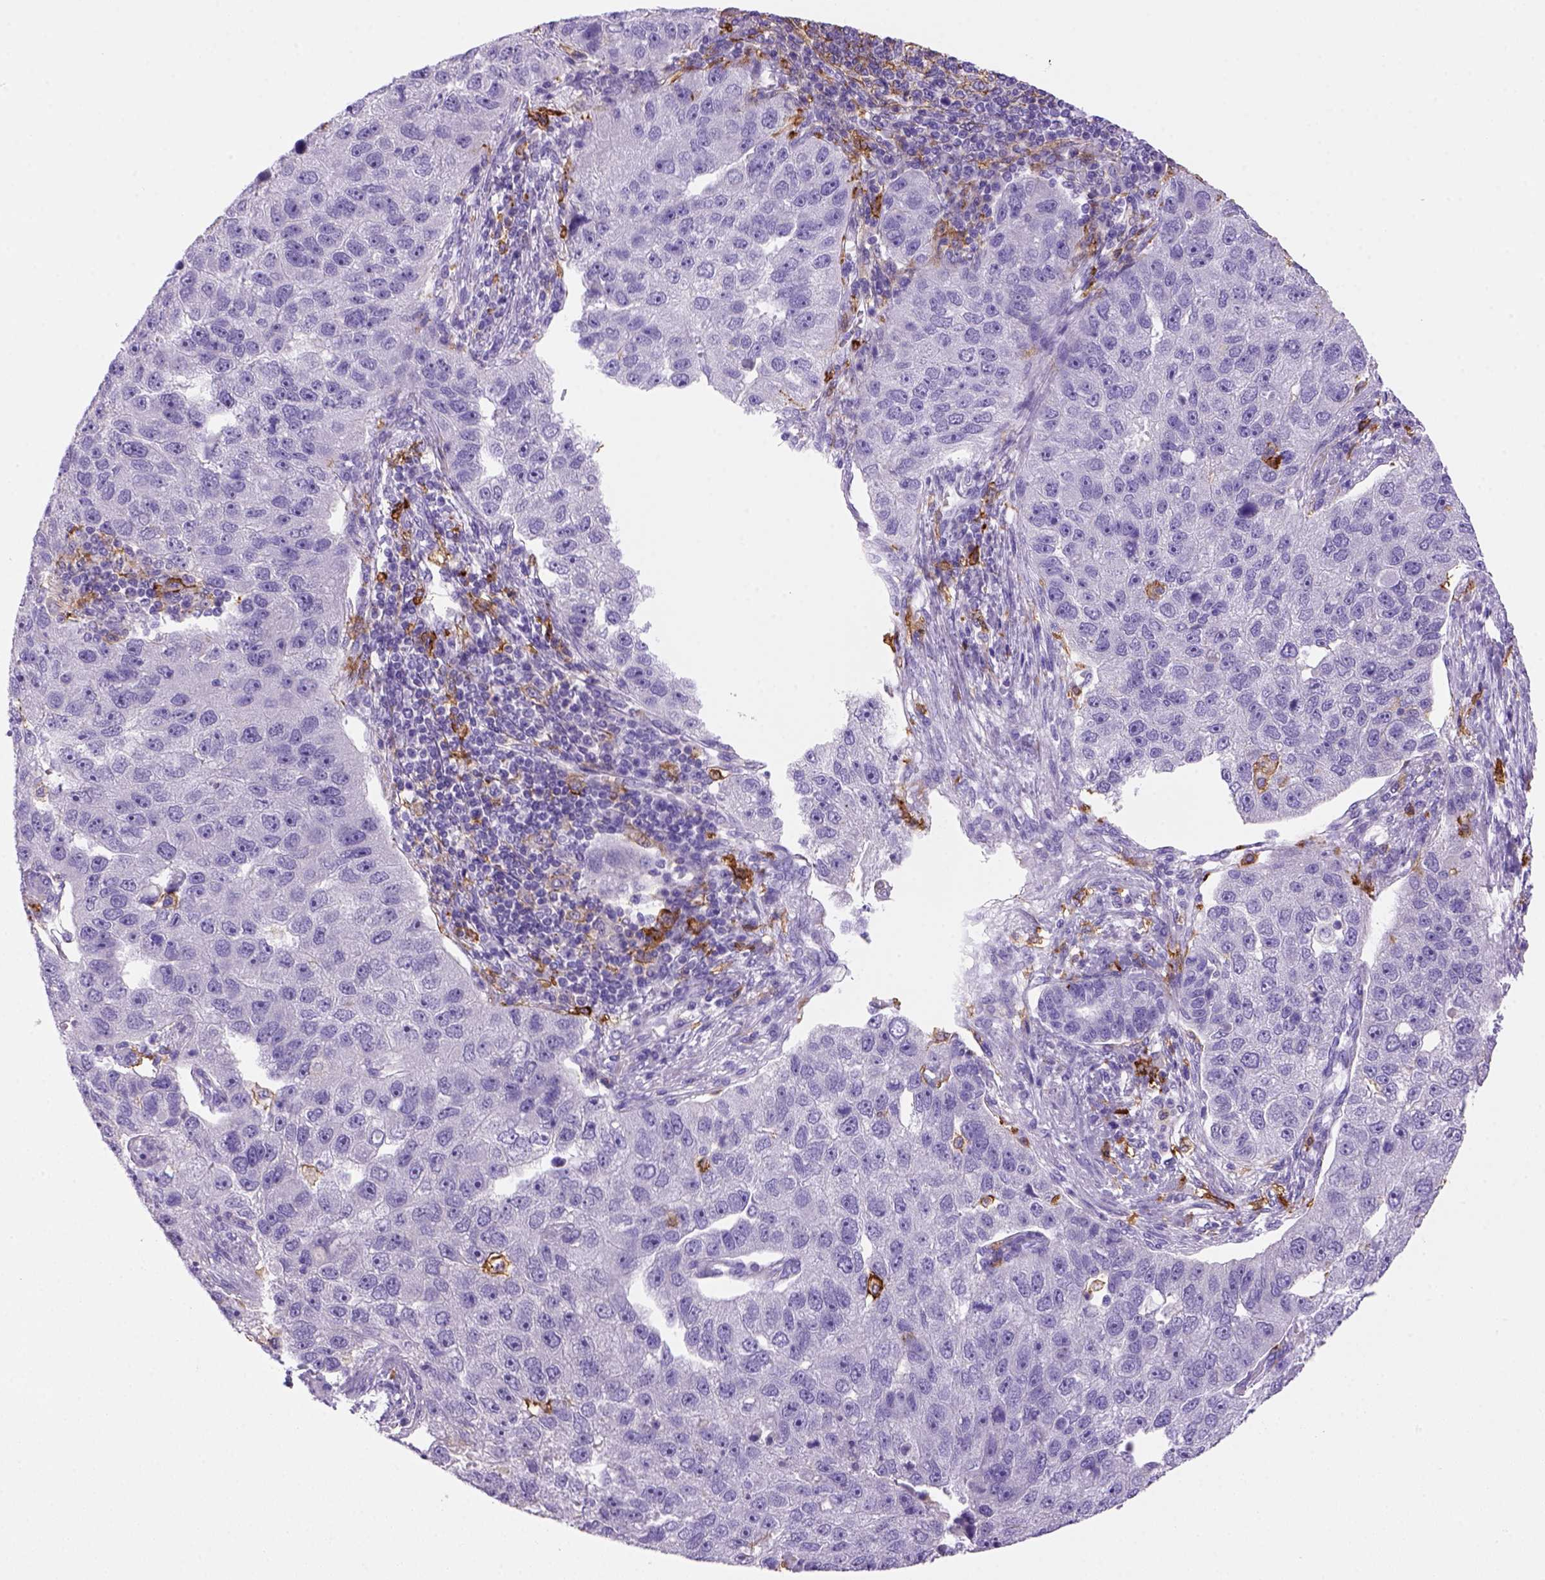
{"staining": {"intensity": "negative", "quantity": "none", "location": "none"}, "tissue": "pancreatic cancer", "cell_type": "Tumor cells", "image_type": "cancer", "snomed": [{"axis": "morphology", "description": "Adenocarcinoma, NOS"}, {"axis": "topography", "description": "Pancreas"}], "caption": "An image of human adenocarcinoma (pancreatic) is negative for staining in tumor cells.", "gene": "CD14", "patient": {"sex": "female", "age": 61}}